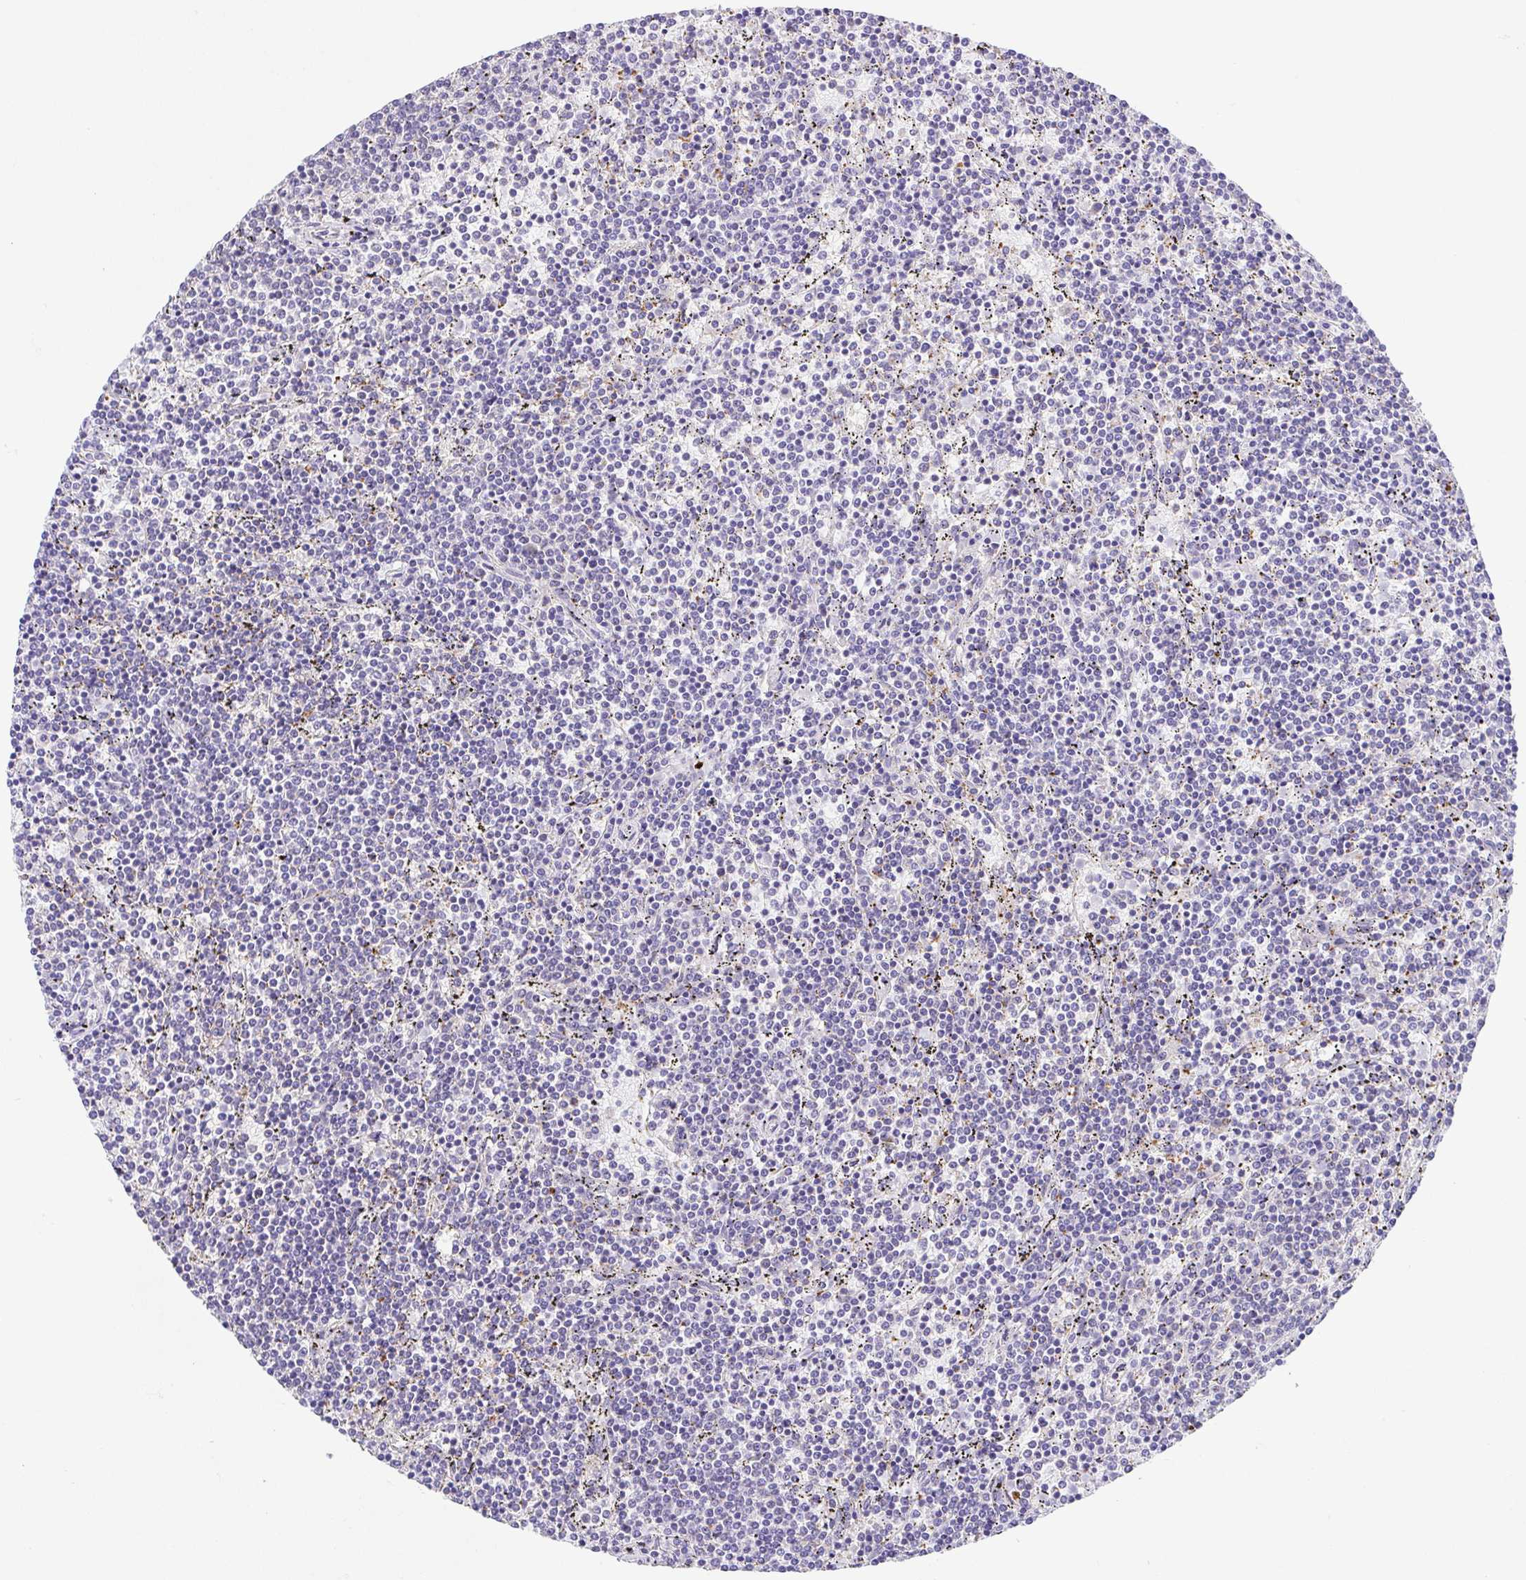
{"staining": {"intensity": "negative", "quantity": "none", "location": "none"}, "tissue": "lymphoma", "cell_type": "Tumor cells", "image_type": "cancer", "snomed": [{"axis": "morphology", "description": "Malignant lymphoma, non-Hodgkin's type, Low grade"}, {"axis": "topography", "description": "Spleen"}], "caption": "A high-resolution image shows immunohistochemistry (IHC) staining of malignant lymphoma, non-Hodgkin's type (low-grade), which reveals no significant expression in tumor cells. (Stains: DAB immunohistochemistry (IHC) with hematoxylin counter stain, Microscopy: brightfield microscopy at high magnification).", "gene": "SLC13A1", "patient": {"sex": "female", "age": 50}}